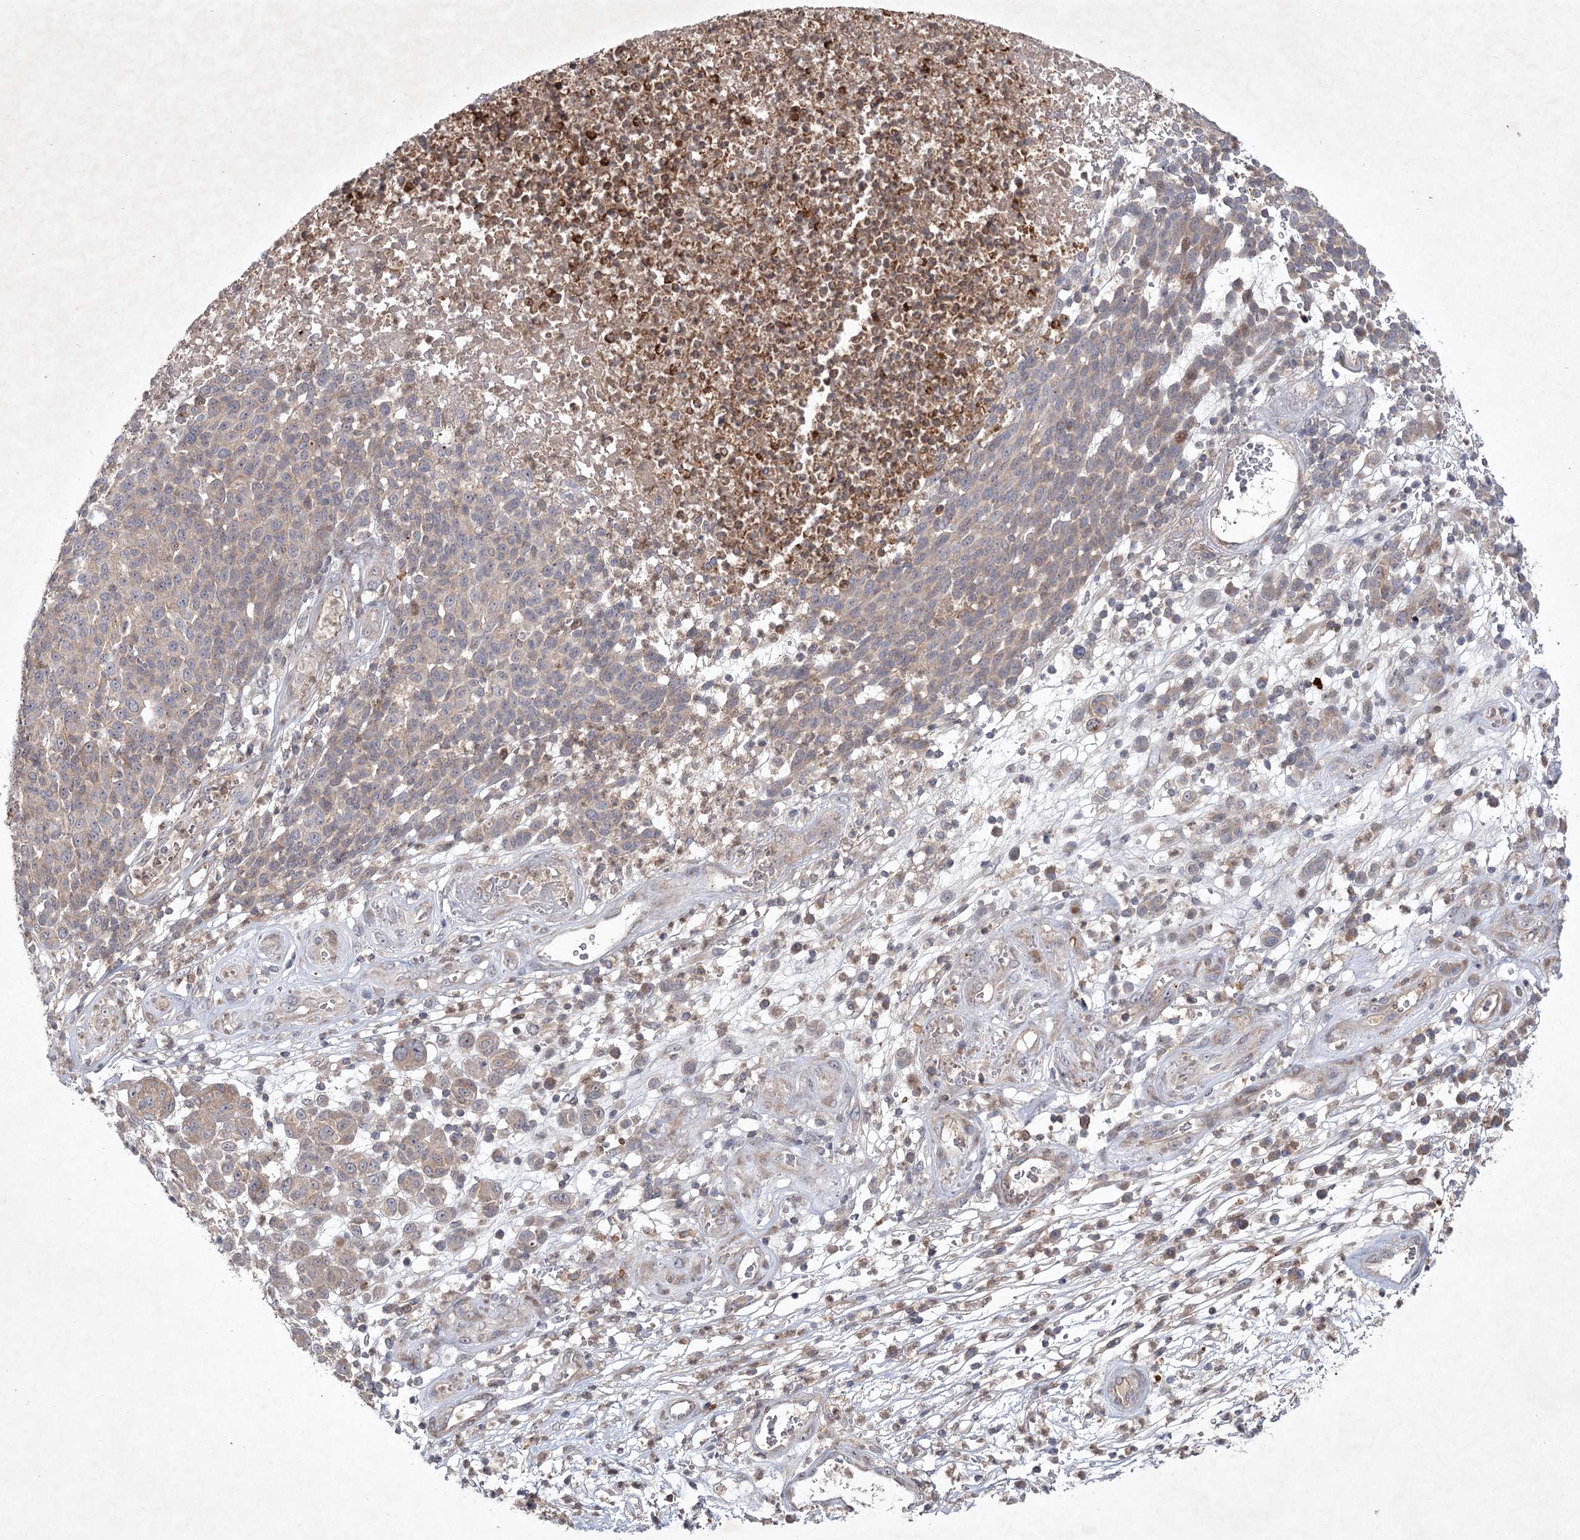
{"staining": {"intensity": "weak", "quantity": "<25%", "location": "cytoplasmic/membranous"}, "tissue": "melanoma", "cell_type": "Tumor cells", "image_type": "cancer", "snomed": [{"axis": "morphology", "description": "Malignant melanoma, NOS"}, {"axis": "topography", "description": "Skin"}], "caption": "Tumor cells are negative for brown protein staining in malignant melanoma.", "gene": "MAP3K13", "patient": {"sex": "male", "age": 49}}